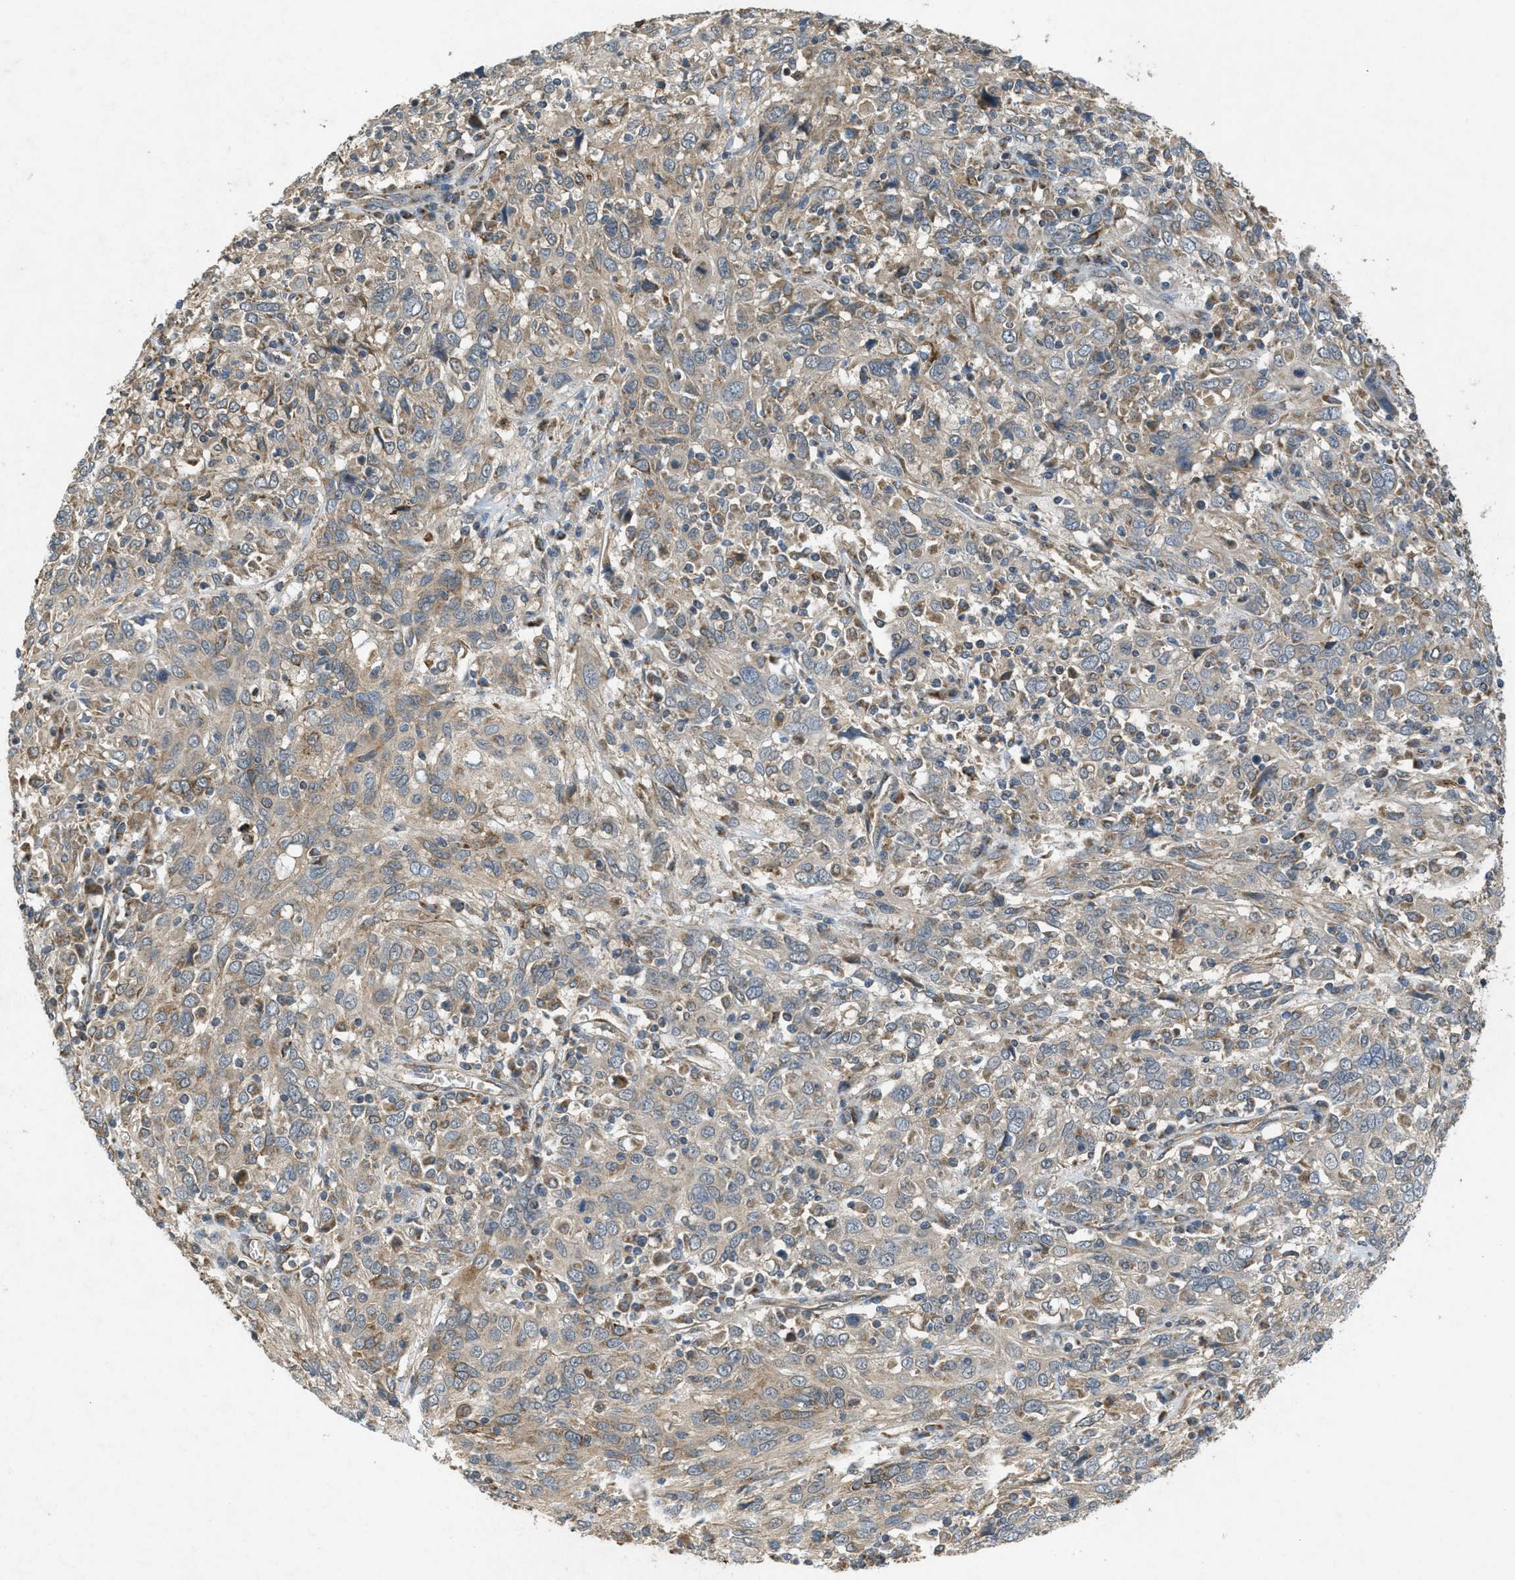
{"staining": {"intensity": "weak", "quantity": "25%-75%", "location": "cytoplasmic/membranous"}, "tissue": "cervical cancer", "cell_type": "Tumor cells", "image_type": "cancer", "snomed": [{"axis": "morphology", "description": "Squamous cell carcinoma, NOS"}, {"axis": "topography", "description": "Cervix"}], "caption": "Immunohistochemical staining of human cervical cancer (squamous cell carcinoma) displays low levels of weak cytoplasmic/membranous protein expression in about 25%-75% of tumor cells.", "gene": "PPP1R15A", "patient": {"sex": "female", "age": 46}}